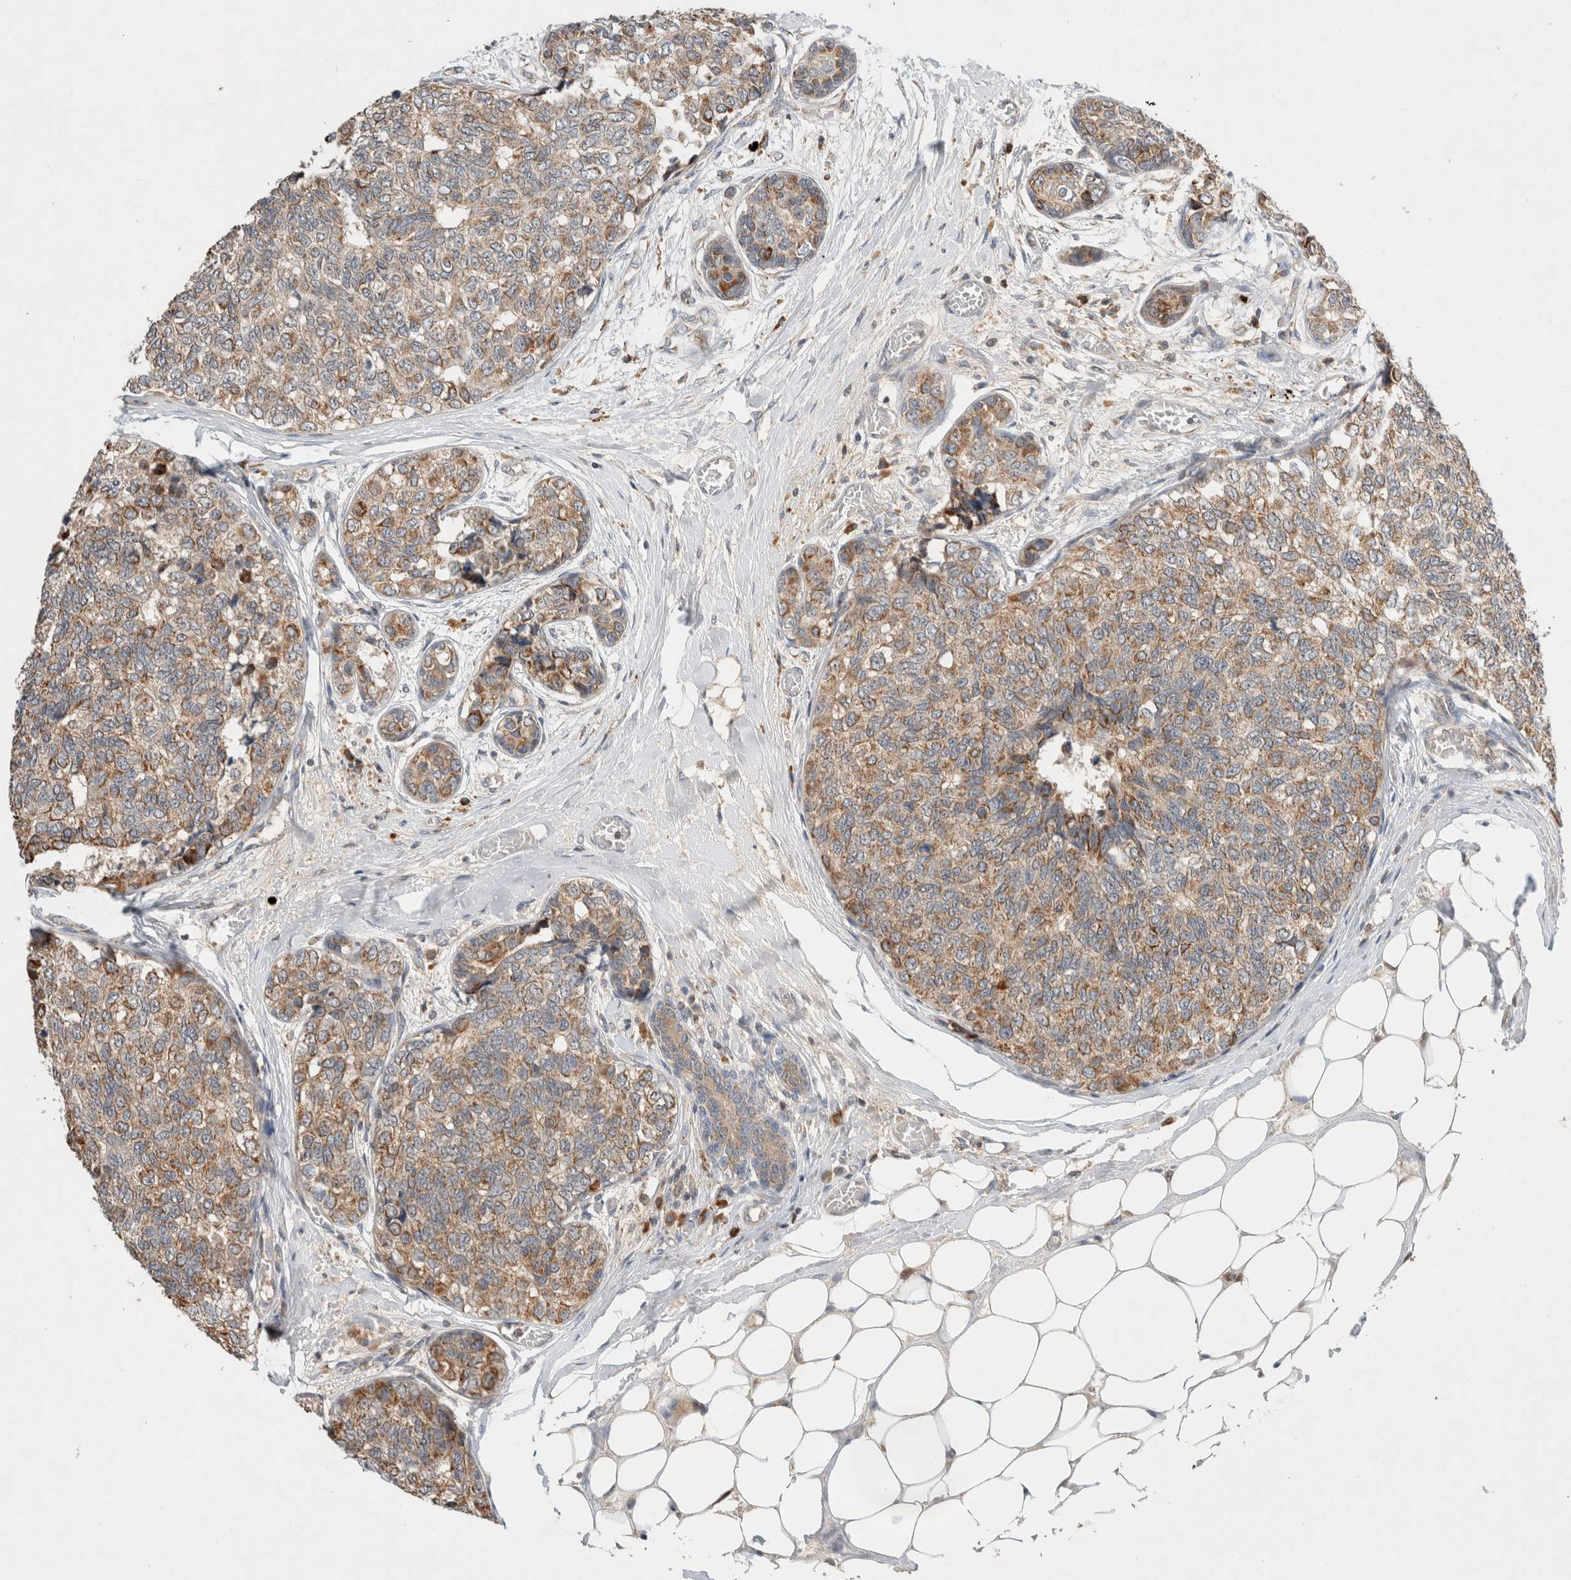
{"staining": {"intensity": "moderate", "quantity": "25%-75%", "location": "cytoplasmic/membranous"}, "tissue": "breast cancer", "cell_type": "Tumor cells", "image_type": "cancer", "snomed": [{"axis": "morphology", "description": "Normal tissue, NOS"}, {"axis": "morphology", "description": "Duct carcinoma"}, {"axis": "topography", "description": "Breast"}], "caption": "Protein staining exhibits moderate cytoplasmic/membranous positivity in about 25%-75% of tumor cells in breast cancer.", "gene": "AMPD1", "patient": {"sex": "female", "age": 43}}